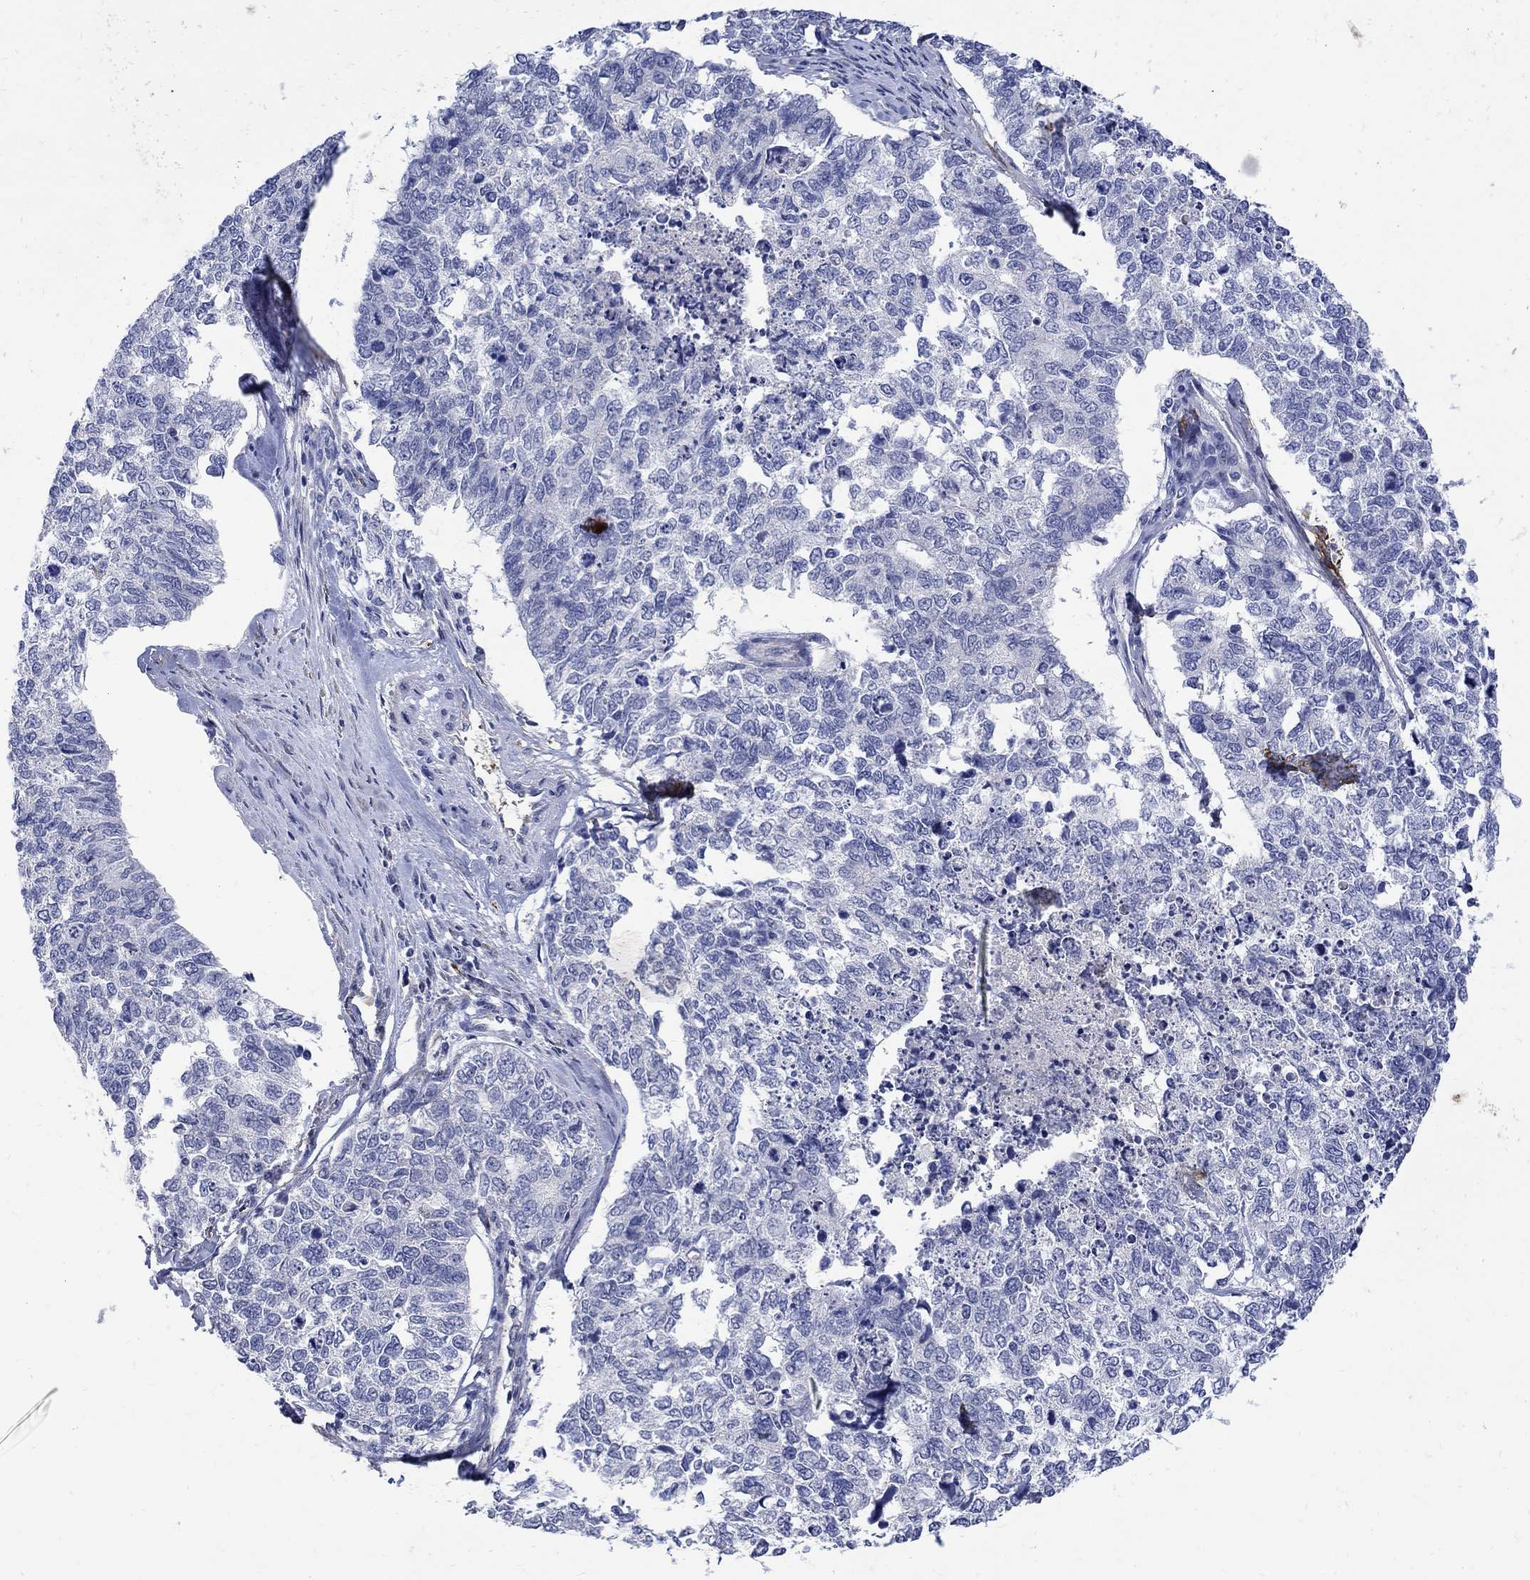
{"staining": {"intensity": "negative", "quantity": "none", "location": "none"}, "tissue": "cervical cancer", "cell_type": "Tumor cells", "image_type": "cancer", "snomed": [{"axis": "morphology", "description": "Squamous cell carcinoma, NOS"}, {"axis": "topography", "description": "Cervix"}], "caption": "Photomicrograph shows no protein positivity in tumor cells of cervical cancer (squamous cell carcinoma) tissue.", "gene": "TGM2", "patient": {"sex": "female", "age": 63}}